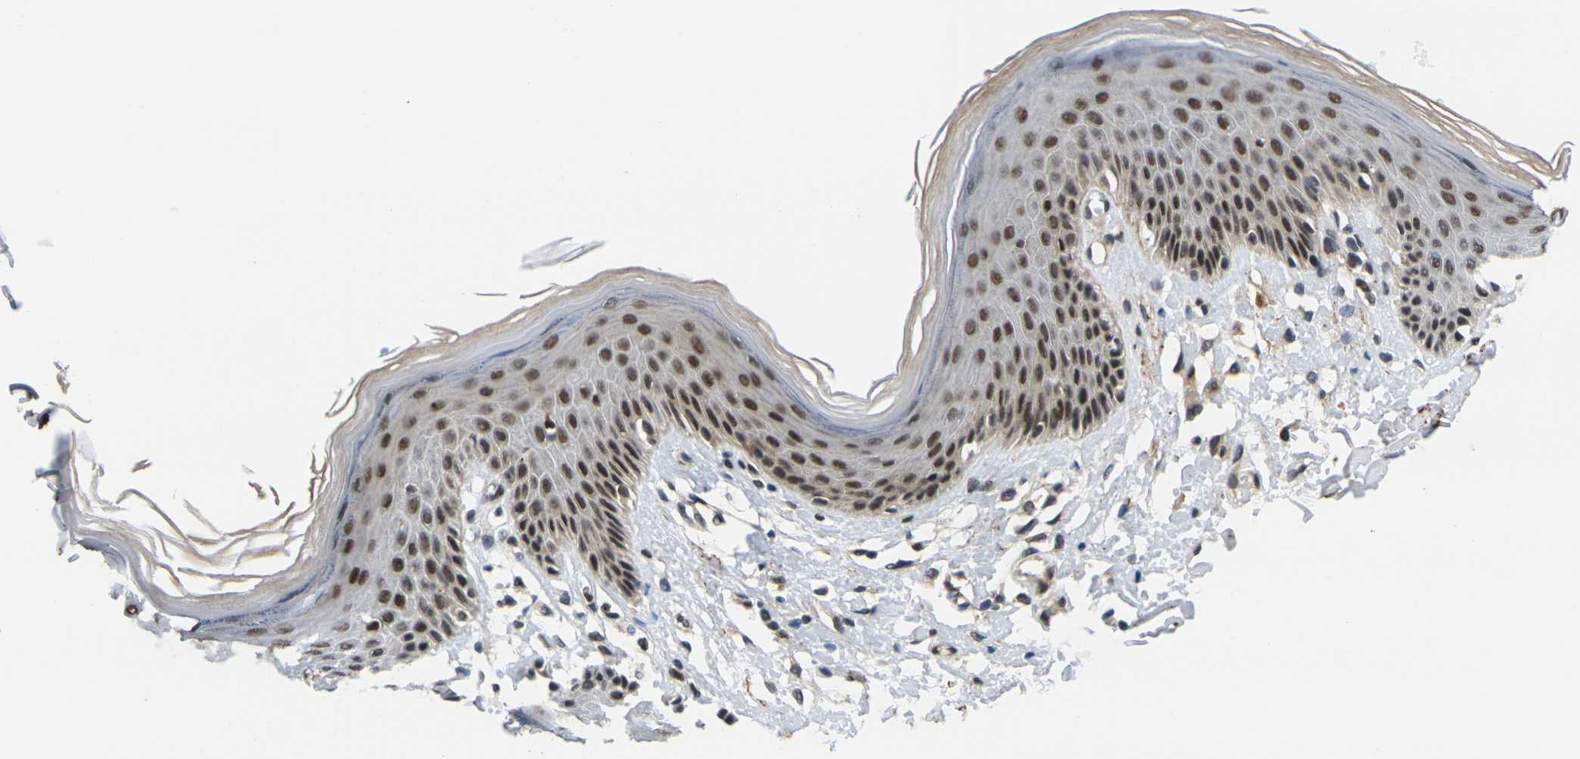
{"staining": {"intensity": "moderate", "quantity": "25%-75%", "location": "nuclear"}, "tissue": "skin", "cell_type": "Epidermal cells", "image_type": "normal", "snomed": [{"axis": "morphology", "description": "Normal tissue, NOS"}, {"axis": "topography", "description": "Vulva"}], "caption": "Approximately 25%-75% of epidermal cells in benign human skin demonstrate moderate nuclear protein staining as visualized by brown immunohistochemical staining.", "gene": "RBM7", "patient": {"sex": "female", "age": 73}}